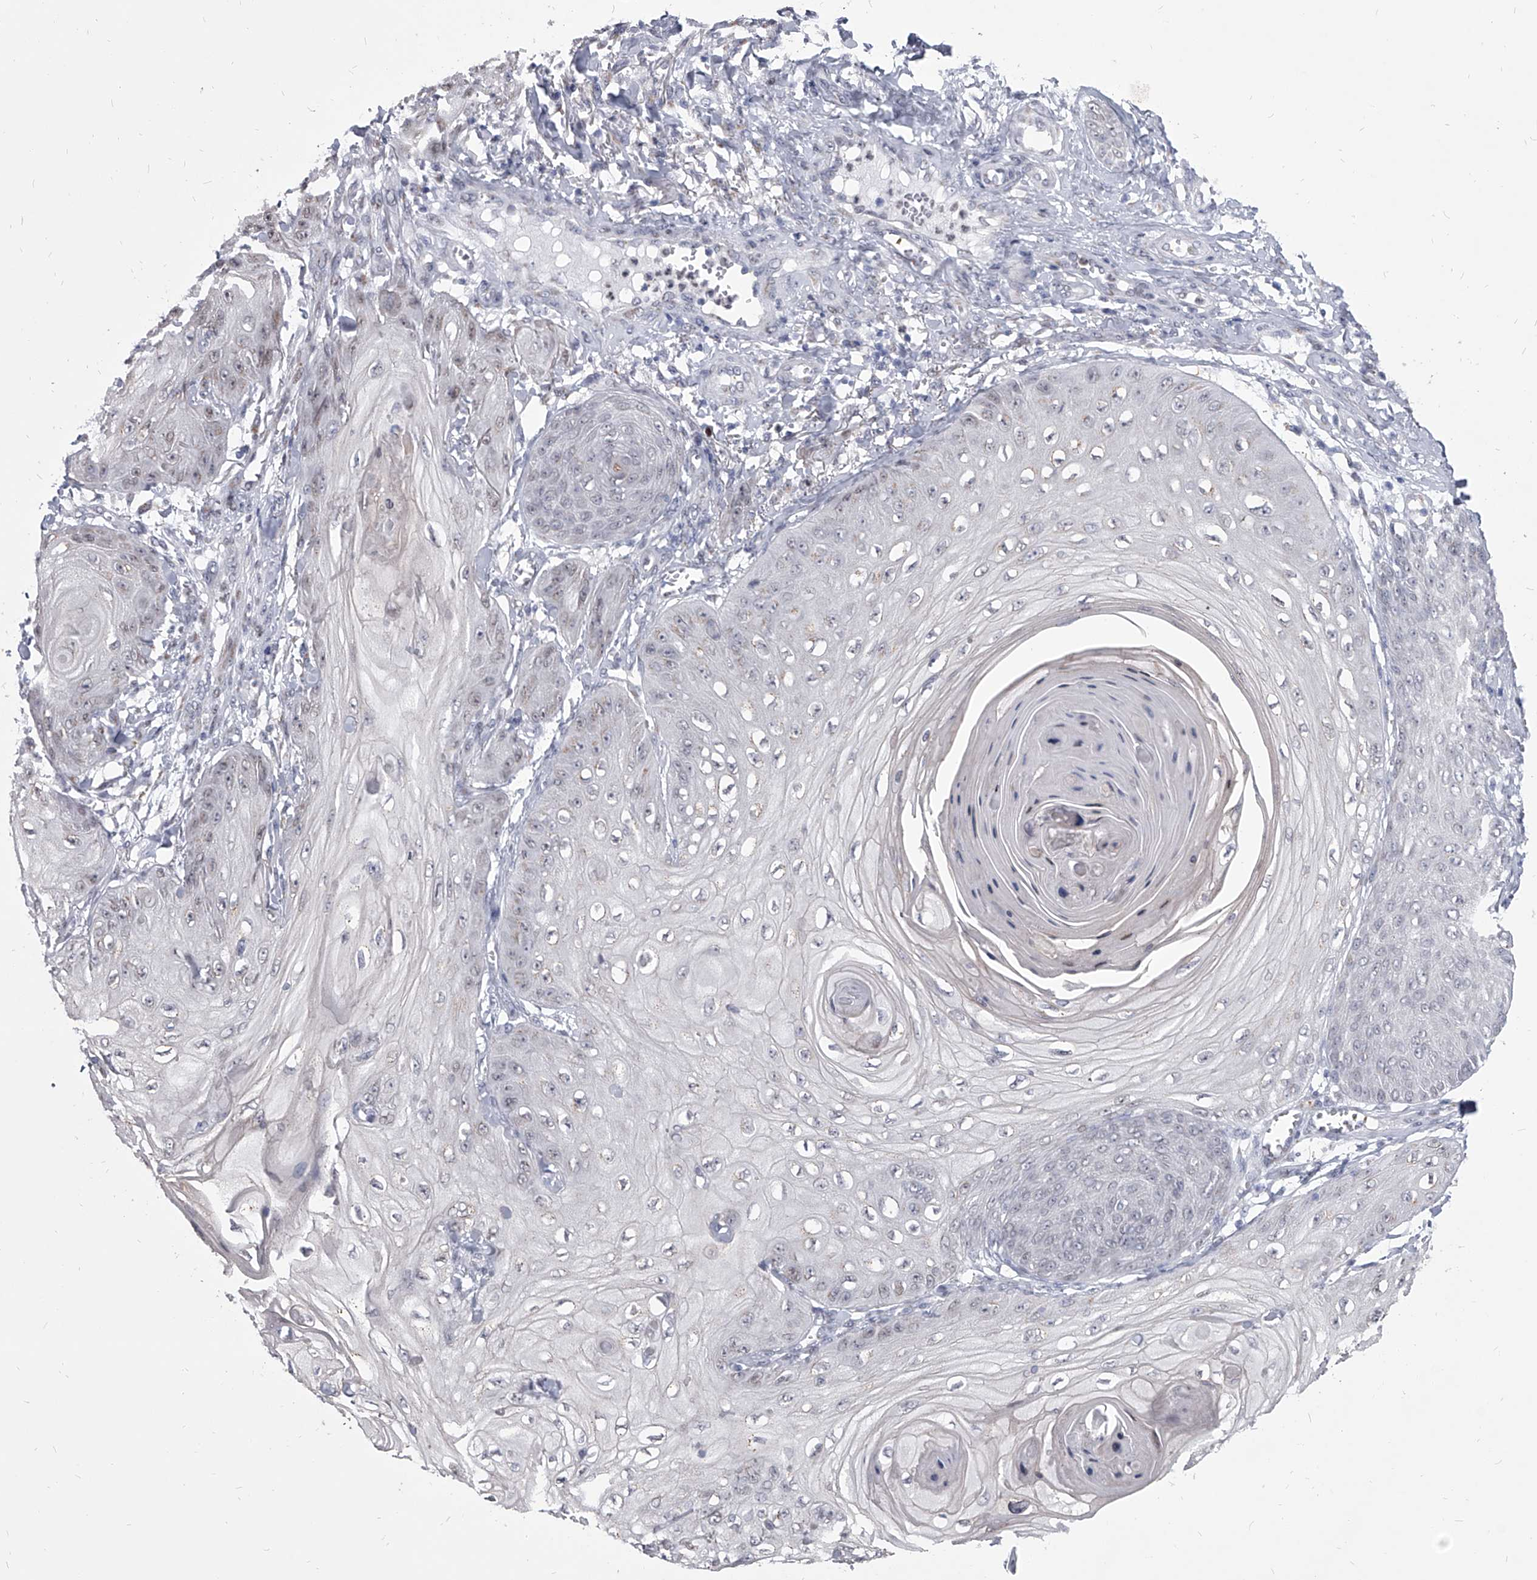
{"staining": {"intensity": "weak", "quantity": "<25%", "location": "nuclear"}, "tissue": "skin cancer", "cell_type": "Tumor cells", "image_type": "cancer", "snomed": [{"axis": "morphology", "description": "Squamous cell carcinoma, NOS"}, {"axis": "topography", "description": "Skin"}], "caption": "Immunohistochemistry (IHC) histopathology image of neoplastic tissue: human skin cancer stained with DAB exhibits no significant protein expression in tumor cells.", "gene": "EVA1C", "patient": {"sex": "male", "age": 74}}